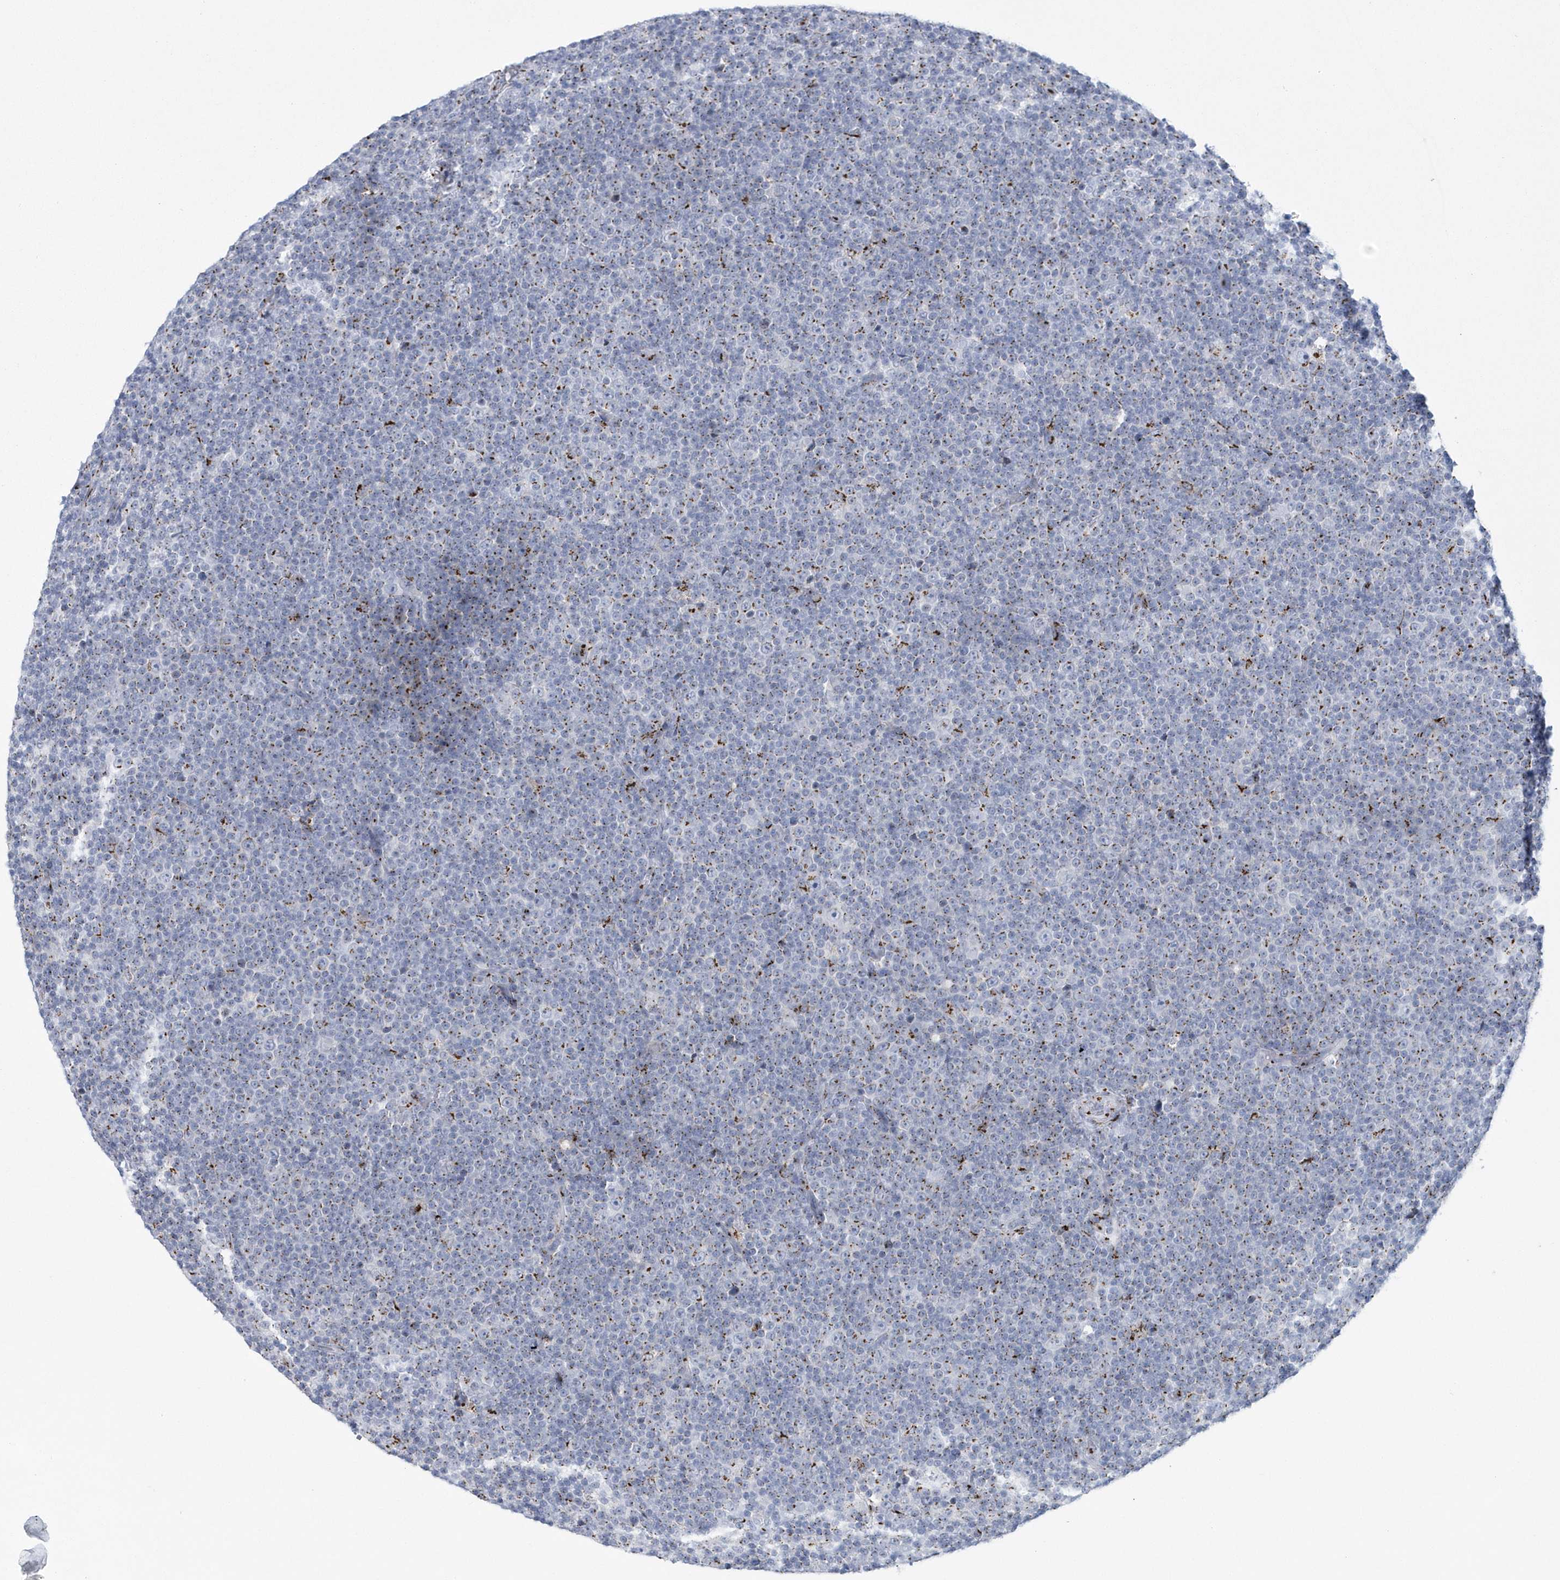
{"staining": {"intensity": "moderate", "quantity": "<25%", "location": "cytoplasmic/membranous"}, "tissue": "lymphoma", "cell_type": "Tumor cells", "image_type": "cancer", "snomed": [{"axis": "morphology", "description": "Malignant lymphoma, non-Hodgkin's type, Low grade"}, {"axis": "topography", "description": "Lymph node"}], "caption": "Malignant lymphoma, non-Hodgkin's type (low-grade) stained with DAB immunohistochemistry exhibits low levels of moderate cytoplasmic/membranous positivity in about <25% of tumor cells. The protein is stained brown, and the nuclei are stained in blue (DAB (3,3'-diaminobenzidine) IHC with brightfield microscopy, high magnification).", "gene": "SLX9", "patient": {"sex": "female", "age": 67}}